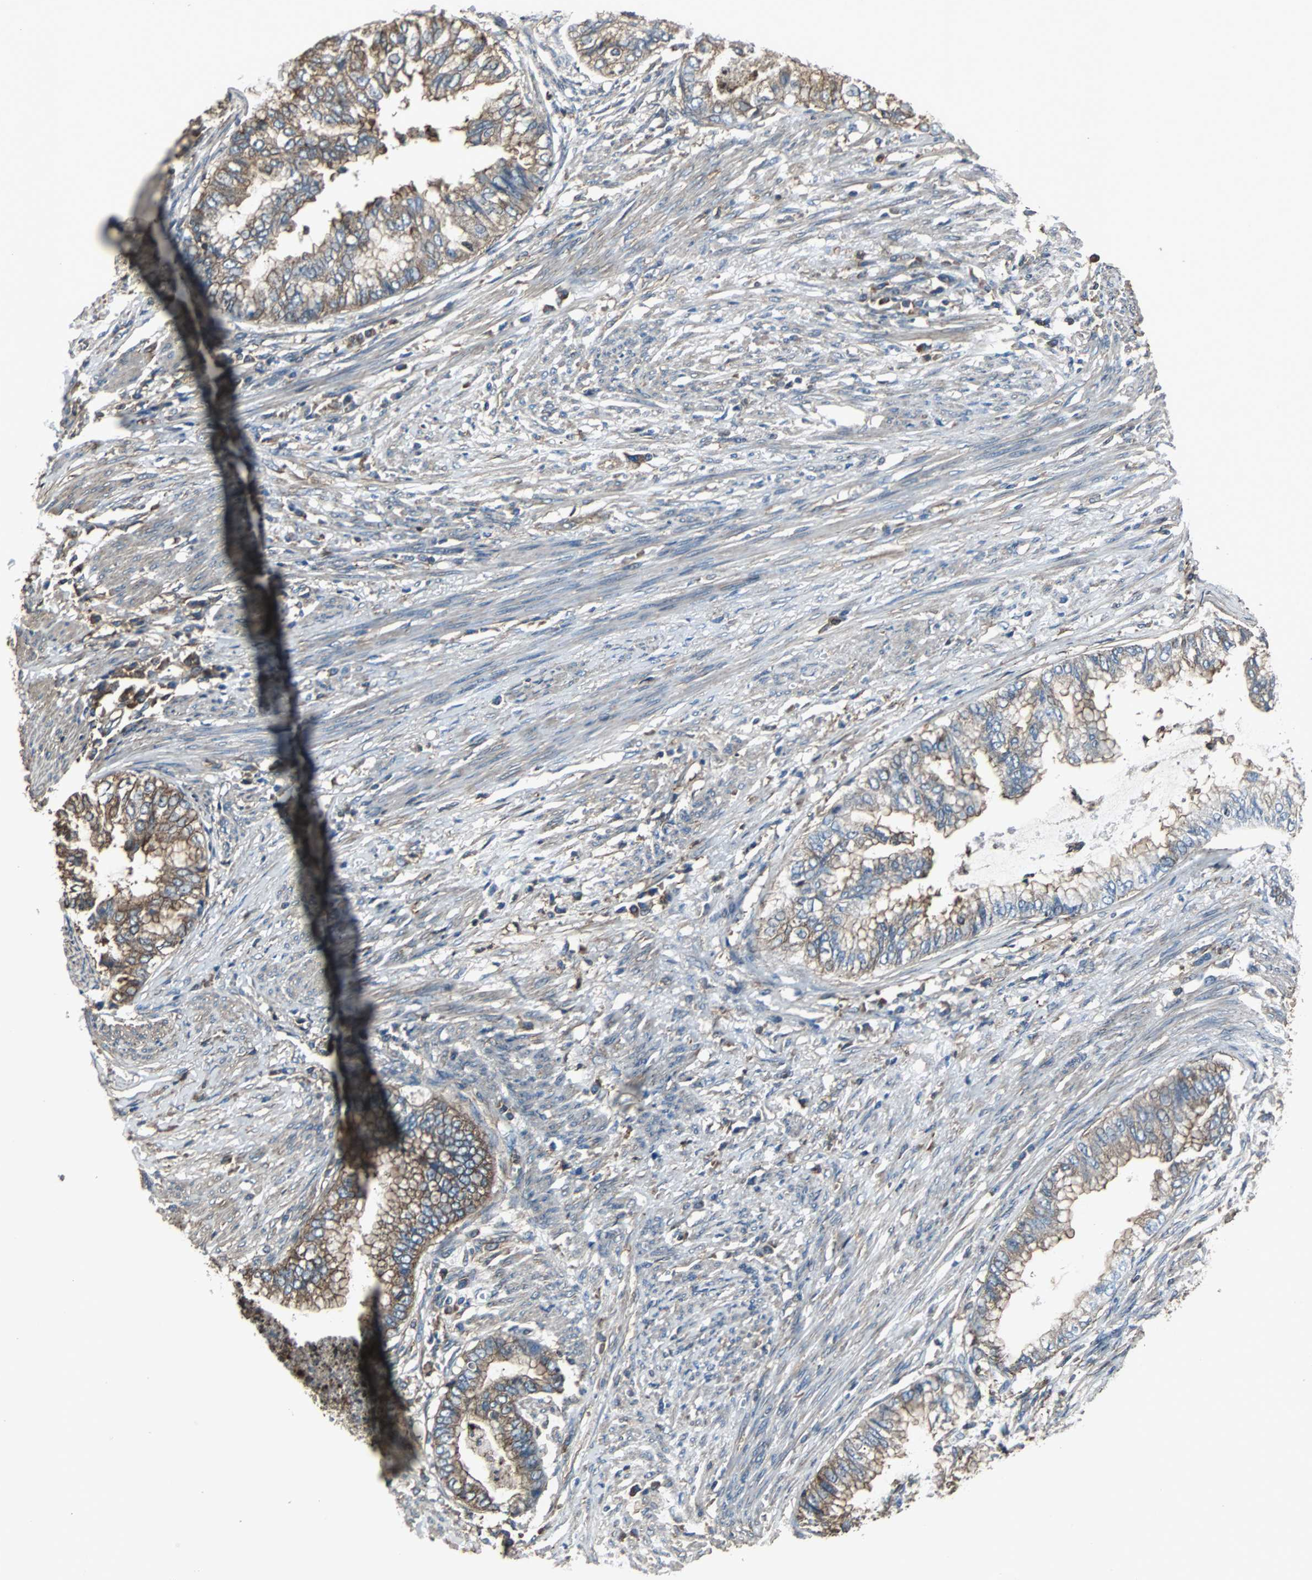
{"staining": {"intensity": "moderate", "quantity": ">75%", "location": "cytoplasmic/membranous"}, "tissue": "endometrial cancer", "cell_type": "Tumor cells", "image_type": "cancer", "snomed": [{"axis": "morphology", "description": "Adenocarcinoma, NOS"}, {"axis": "topography", "description": "Endometrium"}], "caption": "A brown stain shows moderate cytoplasmic/membranous staining of a protein in endometrial cancer (adenocarcinoma) tumor cells.", "gene": "ACTN1", "patient": {"sex": "female", "age": 79}}